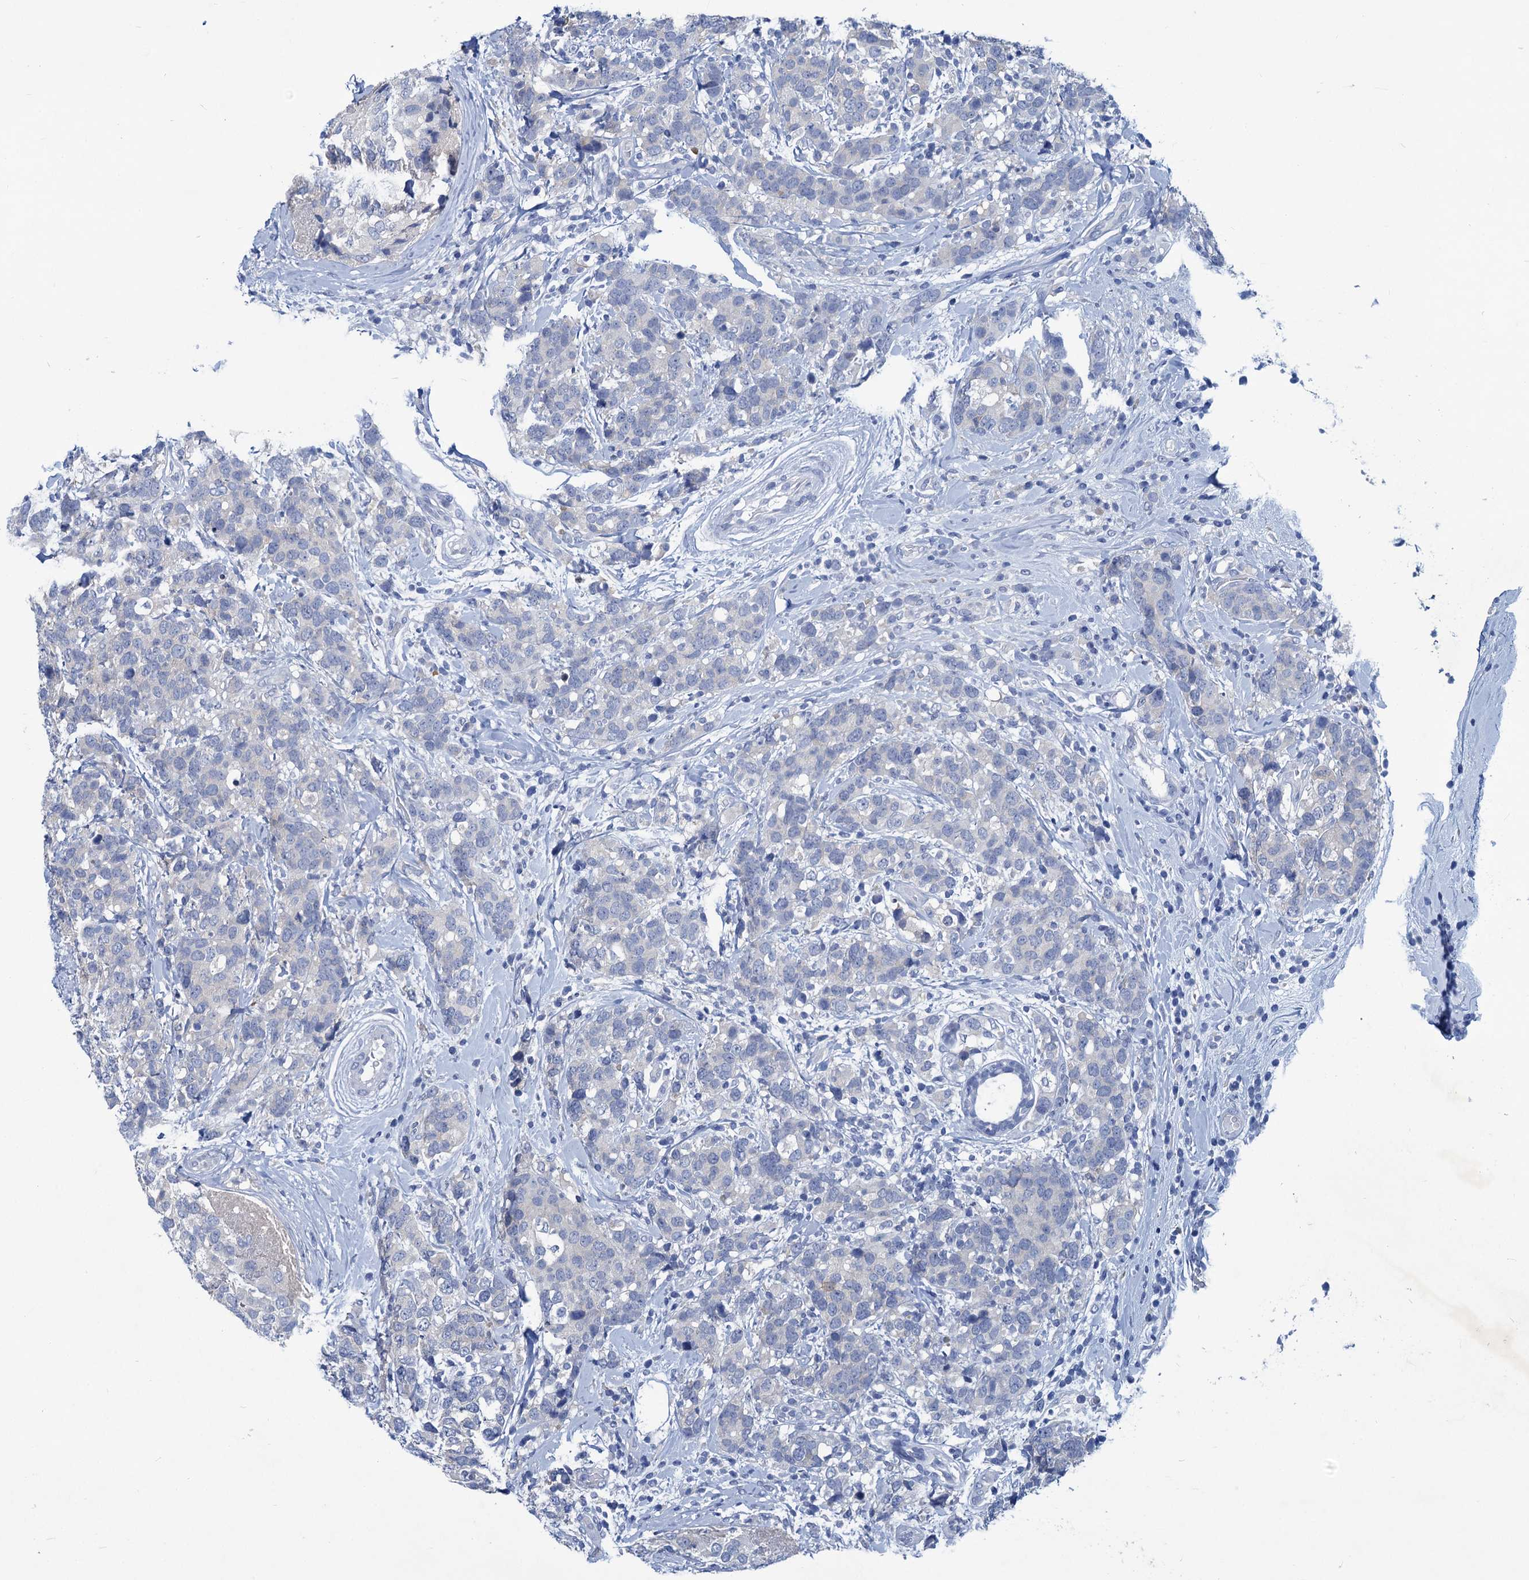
{"staining": {"intensity": "negative", "quantity": "none", "location": "none"}, "tissue": "breast cancer", "cell_type": "Tumor cells", "image_type": "cancer", "snomed": [{"axis": "morphology", "description": "Lobular carcinoma"}, {"axis": "topography", "description": "Breast"}], "caption": "Image shows no protein expression in tumor cells of breast cancer (lobular carcinoma) tissue.", "gene": "RTKN2", "patient": {"sex": "female", "age": 59}}